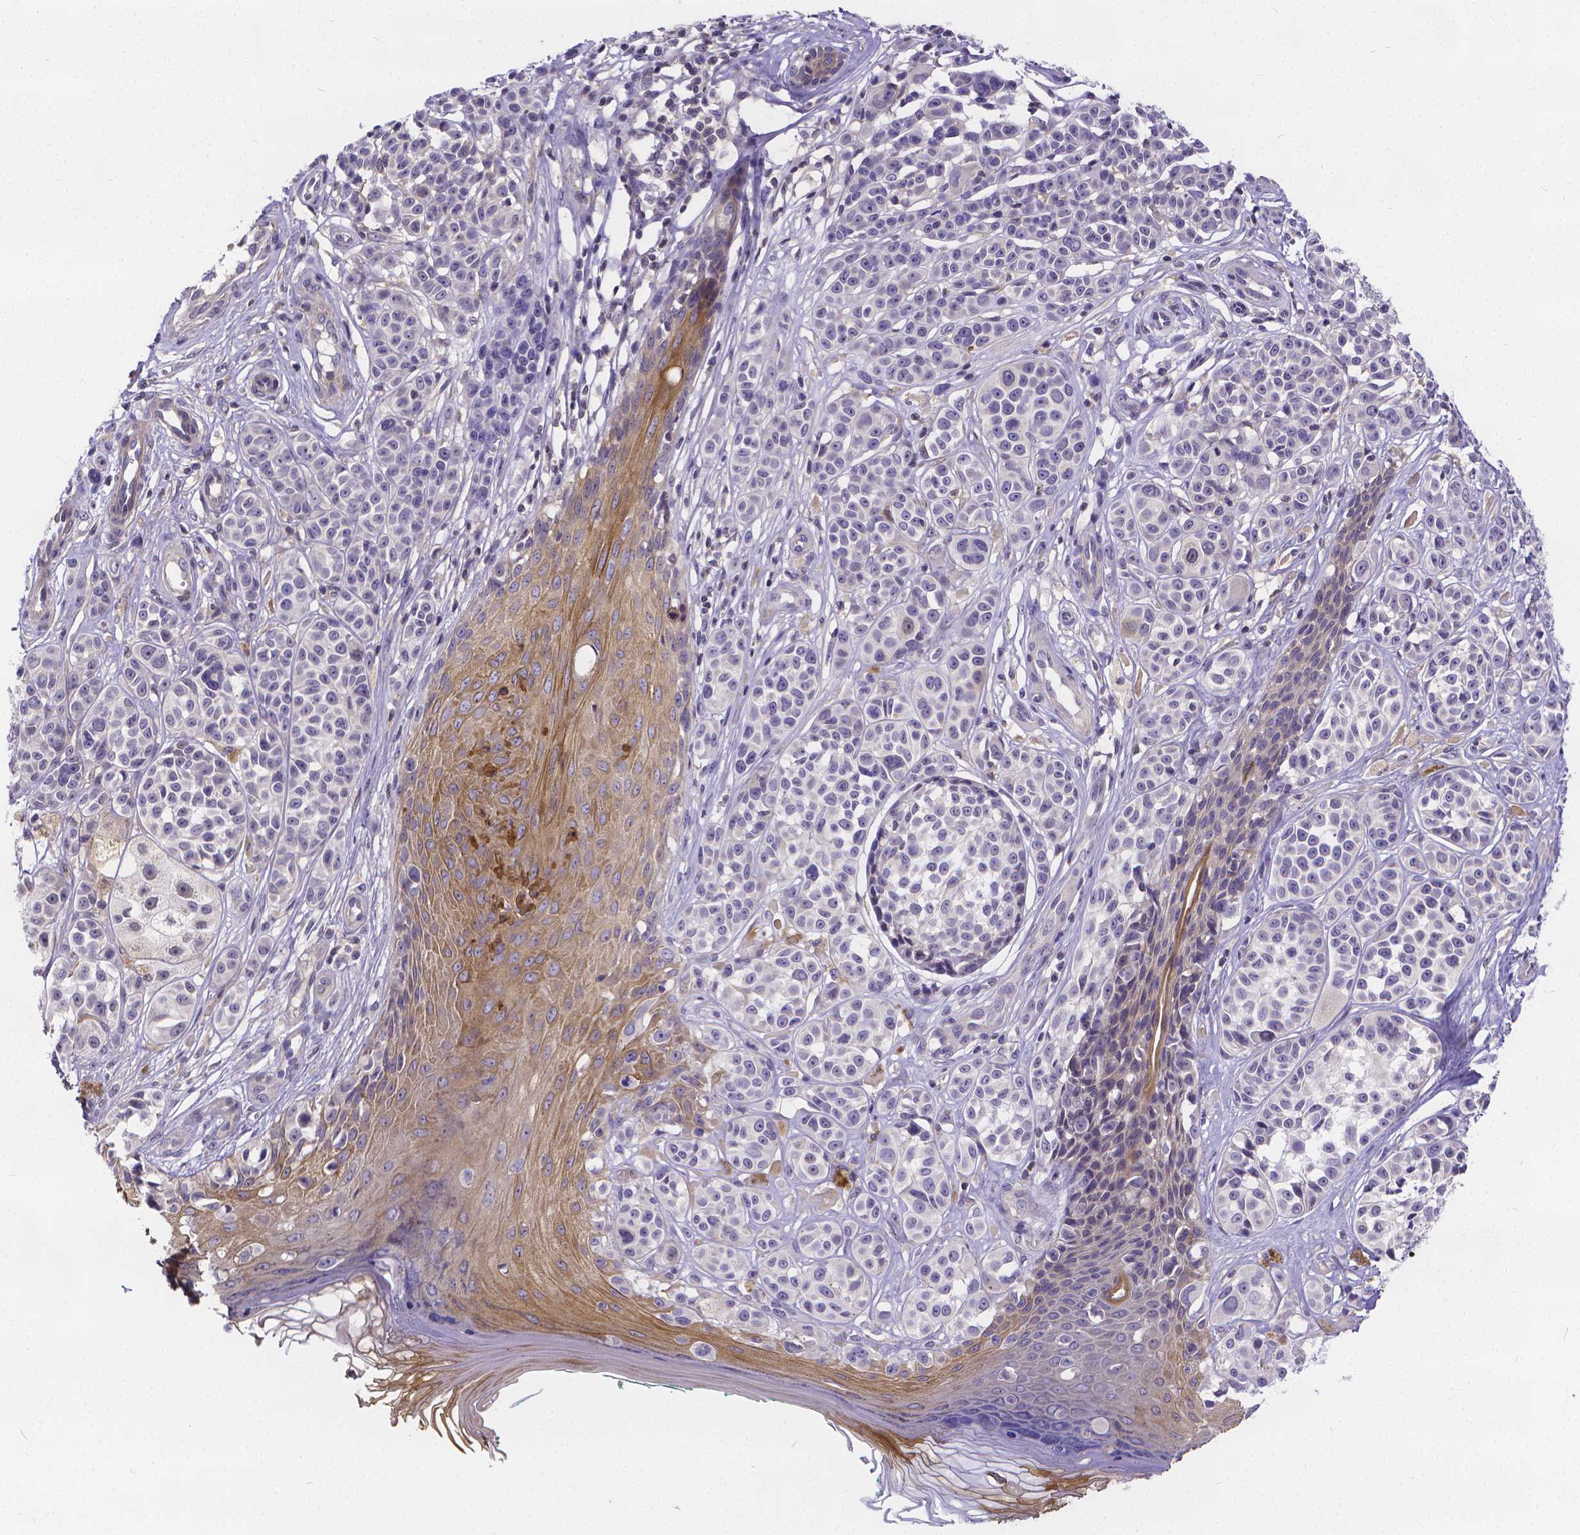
{"staining": {"intensity": "negative", "quantity": "none", "location": "none"}, "tissue": "melanoma", "cell_type": "Tumor cells", "image_type": "cancer", "snomed": [{"axis": "morphology", "description": "Malignant melanoma, NOS"}, {"axis": "topography", "description": "Skin"}], "caption": "Melanoma was stained to show a protein in brown. There is no significant expression in tumor cells.", "gene": "GLRB", "patient": {"sex": "female", "age": 90}}